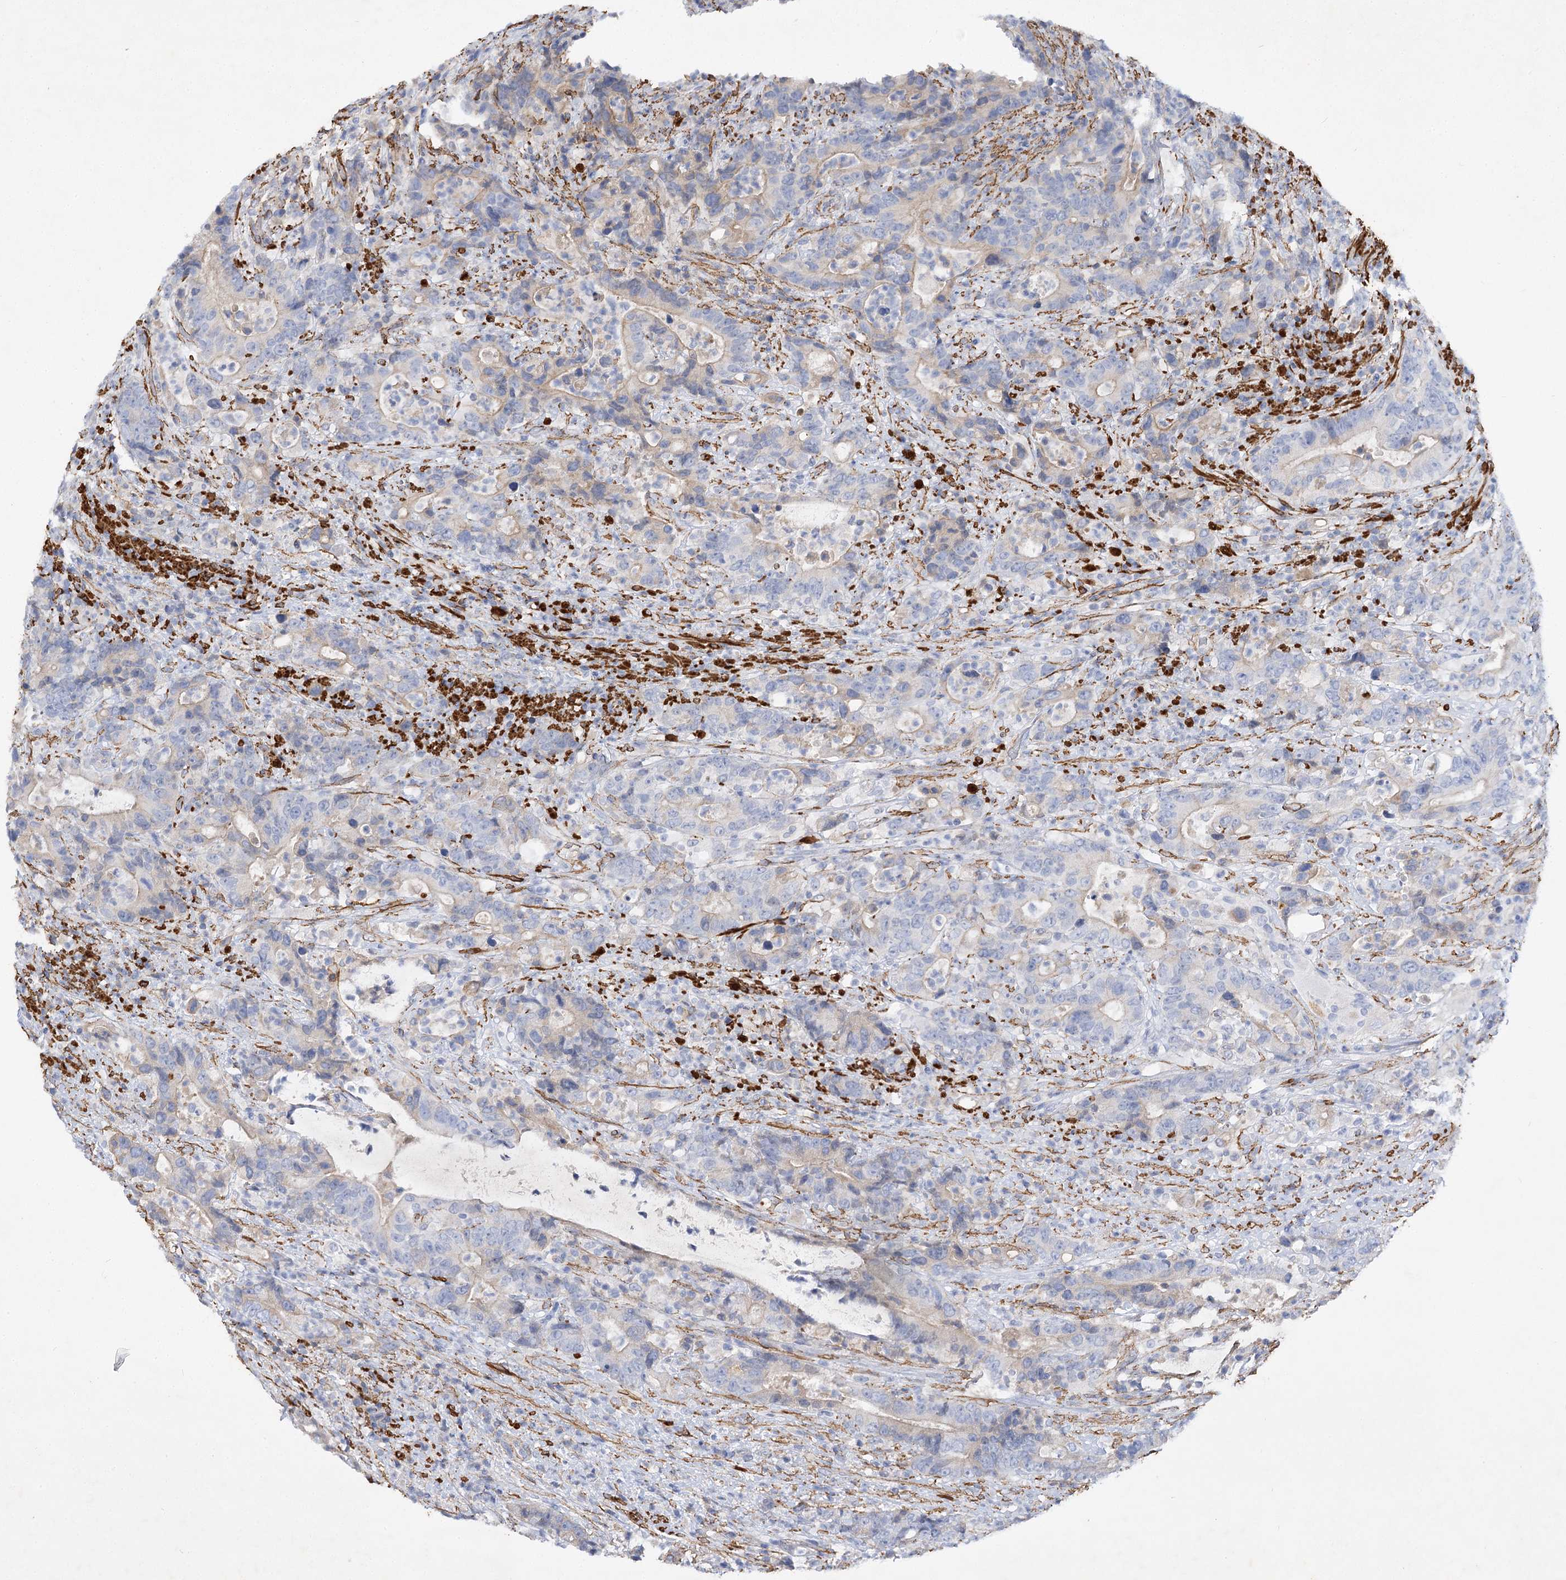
{"staining": {"intensity": "weak", "quantity": "<25%", "location": "cytoplasmic/membranous"}, "tissue": "colorectal cancer", "cell_type": "Tumor cells", "image_type": "cancer", "snomed": [{"axis": "morphology", "description": "Adenocarcinoma, NOS"}, {"axis": "topography", "description": "Colon"}], "caption": "The photomicrograph exhibits no staining of tumor cells in colorectal cancer.", "gene": "RTN2", "patient": {"sex": "female", "age": 75}}